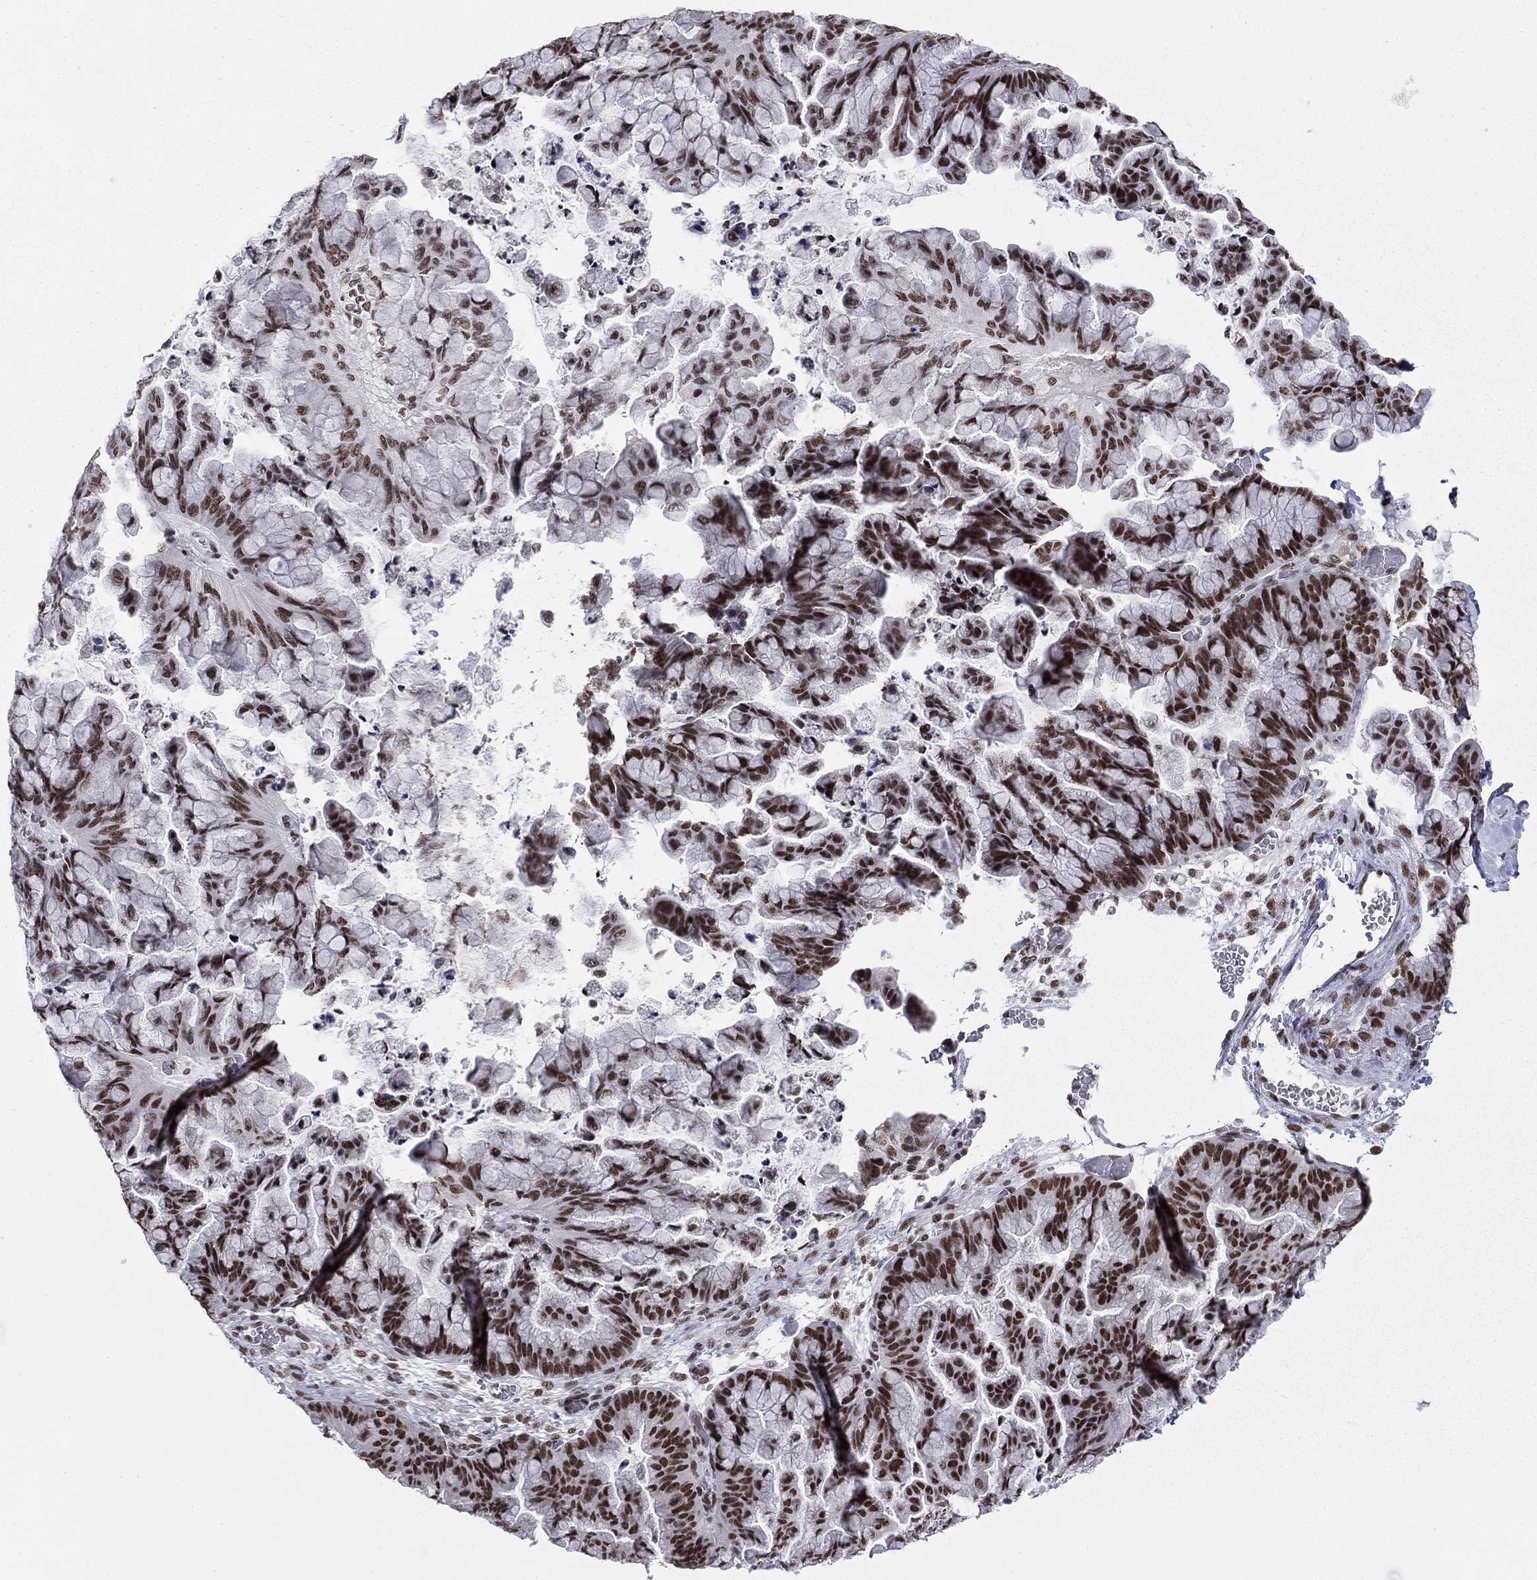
{"staining": {"intensity": "strong", "quantity": ">75%", "location": "nuclear"}, "tissue": "ovarian cancer", "cell_type": "Tumor cells", "image_type": "cancer", "snomed": [{"axis": "morphology", "description": "Cystadenocarcinoma, mucinous, NOS"}, {"axis": "topography", "description": "Ovary"}], "caption": "A histopathology image of mucinous cystadenocarcinoma (ovarian) stained for a protein shows strong nuclear brown staining in tumor cells. Immunohistochemistry (ihc) stains the protein of interest in brown and the nuclei are stained blue.", "gene": "ETV5", "patient": {"sex": "female", "age": 67}}